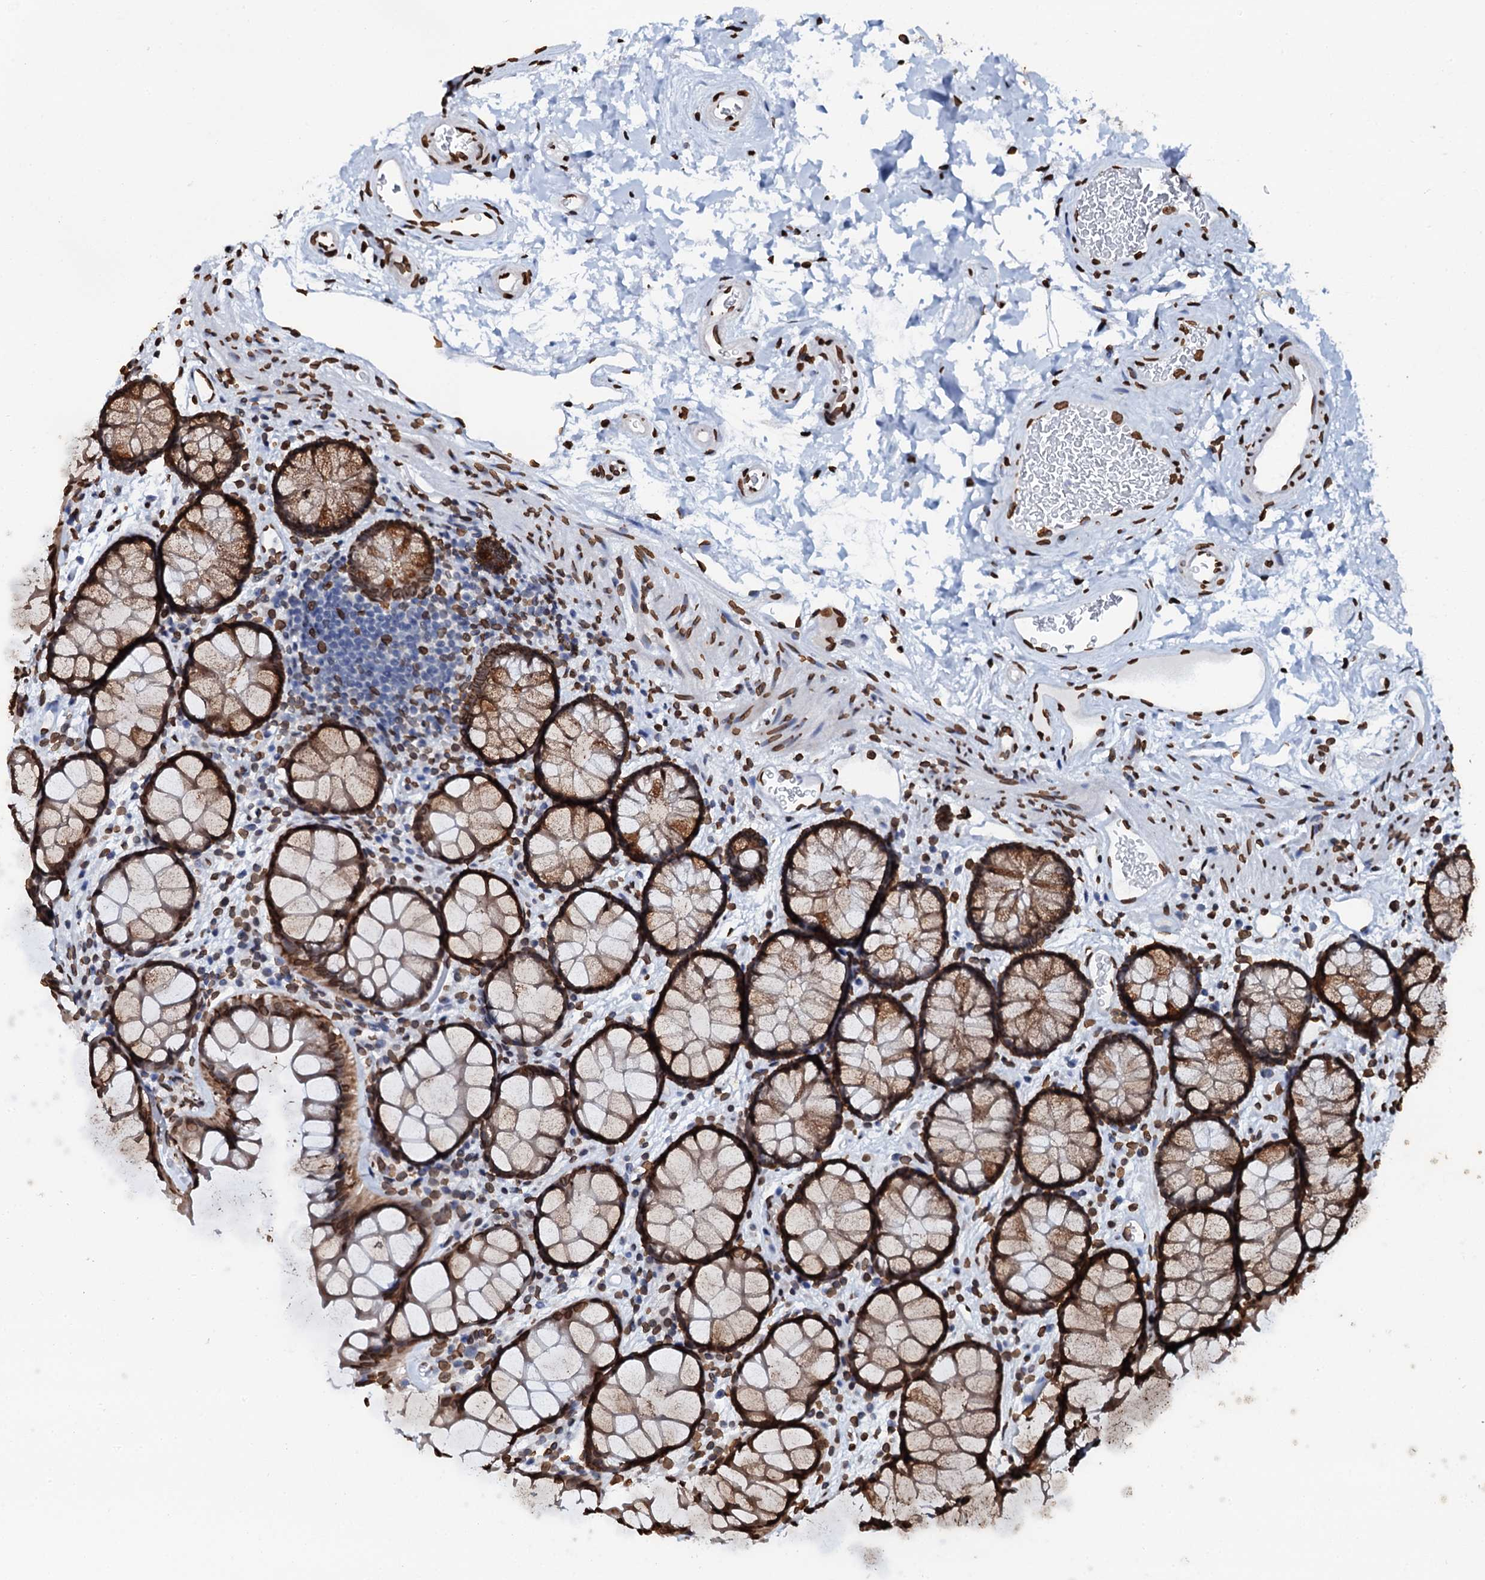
{"staining": {"intensity": "strong", "quantity": ">75%", "location": "nuclear"}, "tissue": "colon", "cell_type": "Endothelial cells", "image_type": "normal", "snomed": [{"axis": "morphology", "description": "Normal tissue, NOS"}, {"axis": "topography", "description": "Colon"}], "caption": "Immunohistochemistry micrograph of benign colon: colon stained using IHC displays high levels of strong protein expression localized specifically in the nuclear of endothelial cells, appearing as a nuclear brown color.", "gene": "KATNAL2", "patient": {"sex": "female", "age": 82}}